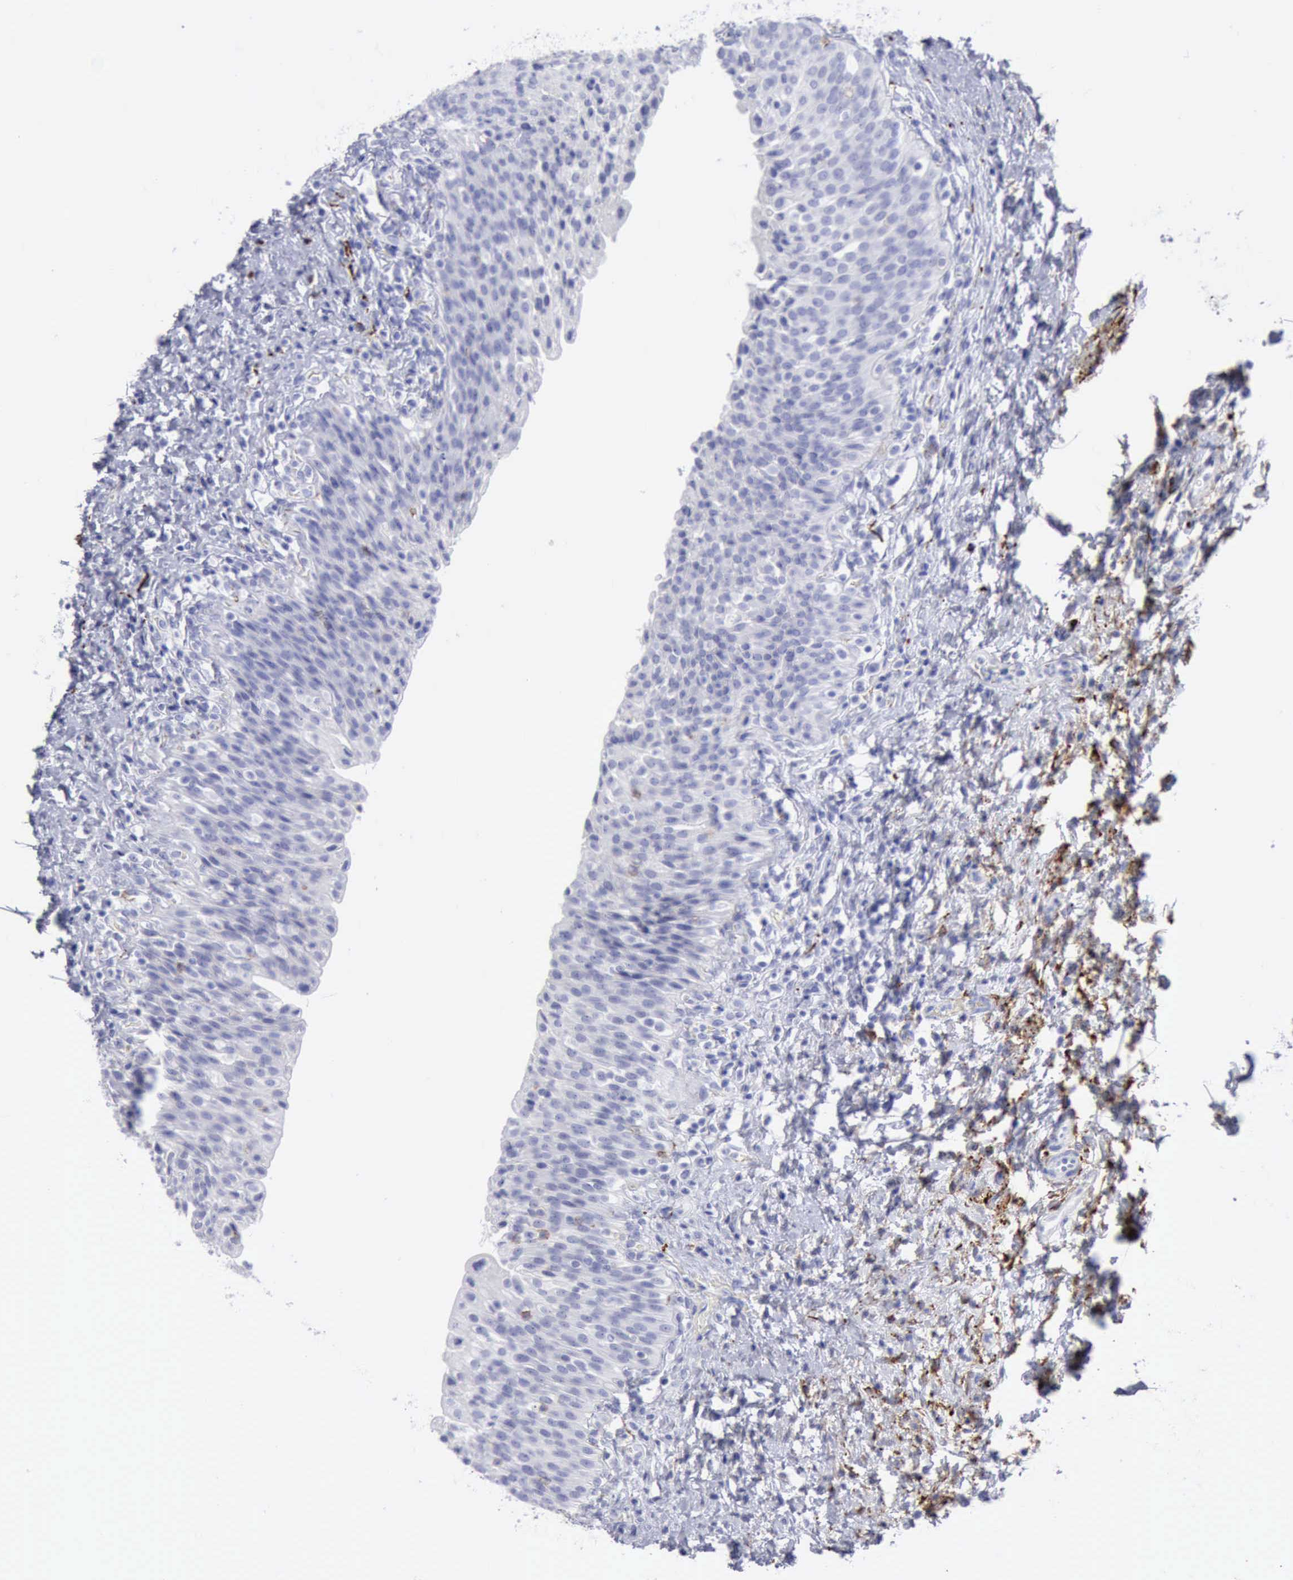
{"staining": {"intensity": "negative", "quantity": "none", "location": "none"}, "tissue": "urinary bladder", "cell_type": "Urothelial cells", "image_type": "normal", "snomed": [{"axis": "morphology", "description": "Normal tissue, NOS"}, {"axis": "topography", "description": "Urinary bladder"}], "caption": "Immunohistochemistry (IHC) micrograph of unremarkable urinary bladder stained for a protein (brown), which exhibits no staining in urothelial cells. (DAB IHC visualized using brightfield microscopy, high magnification).", "gene": "NCAM1", "patient": {"sex": "male", "age": 51}}